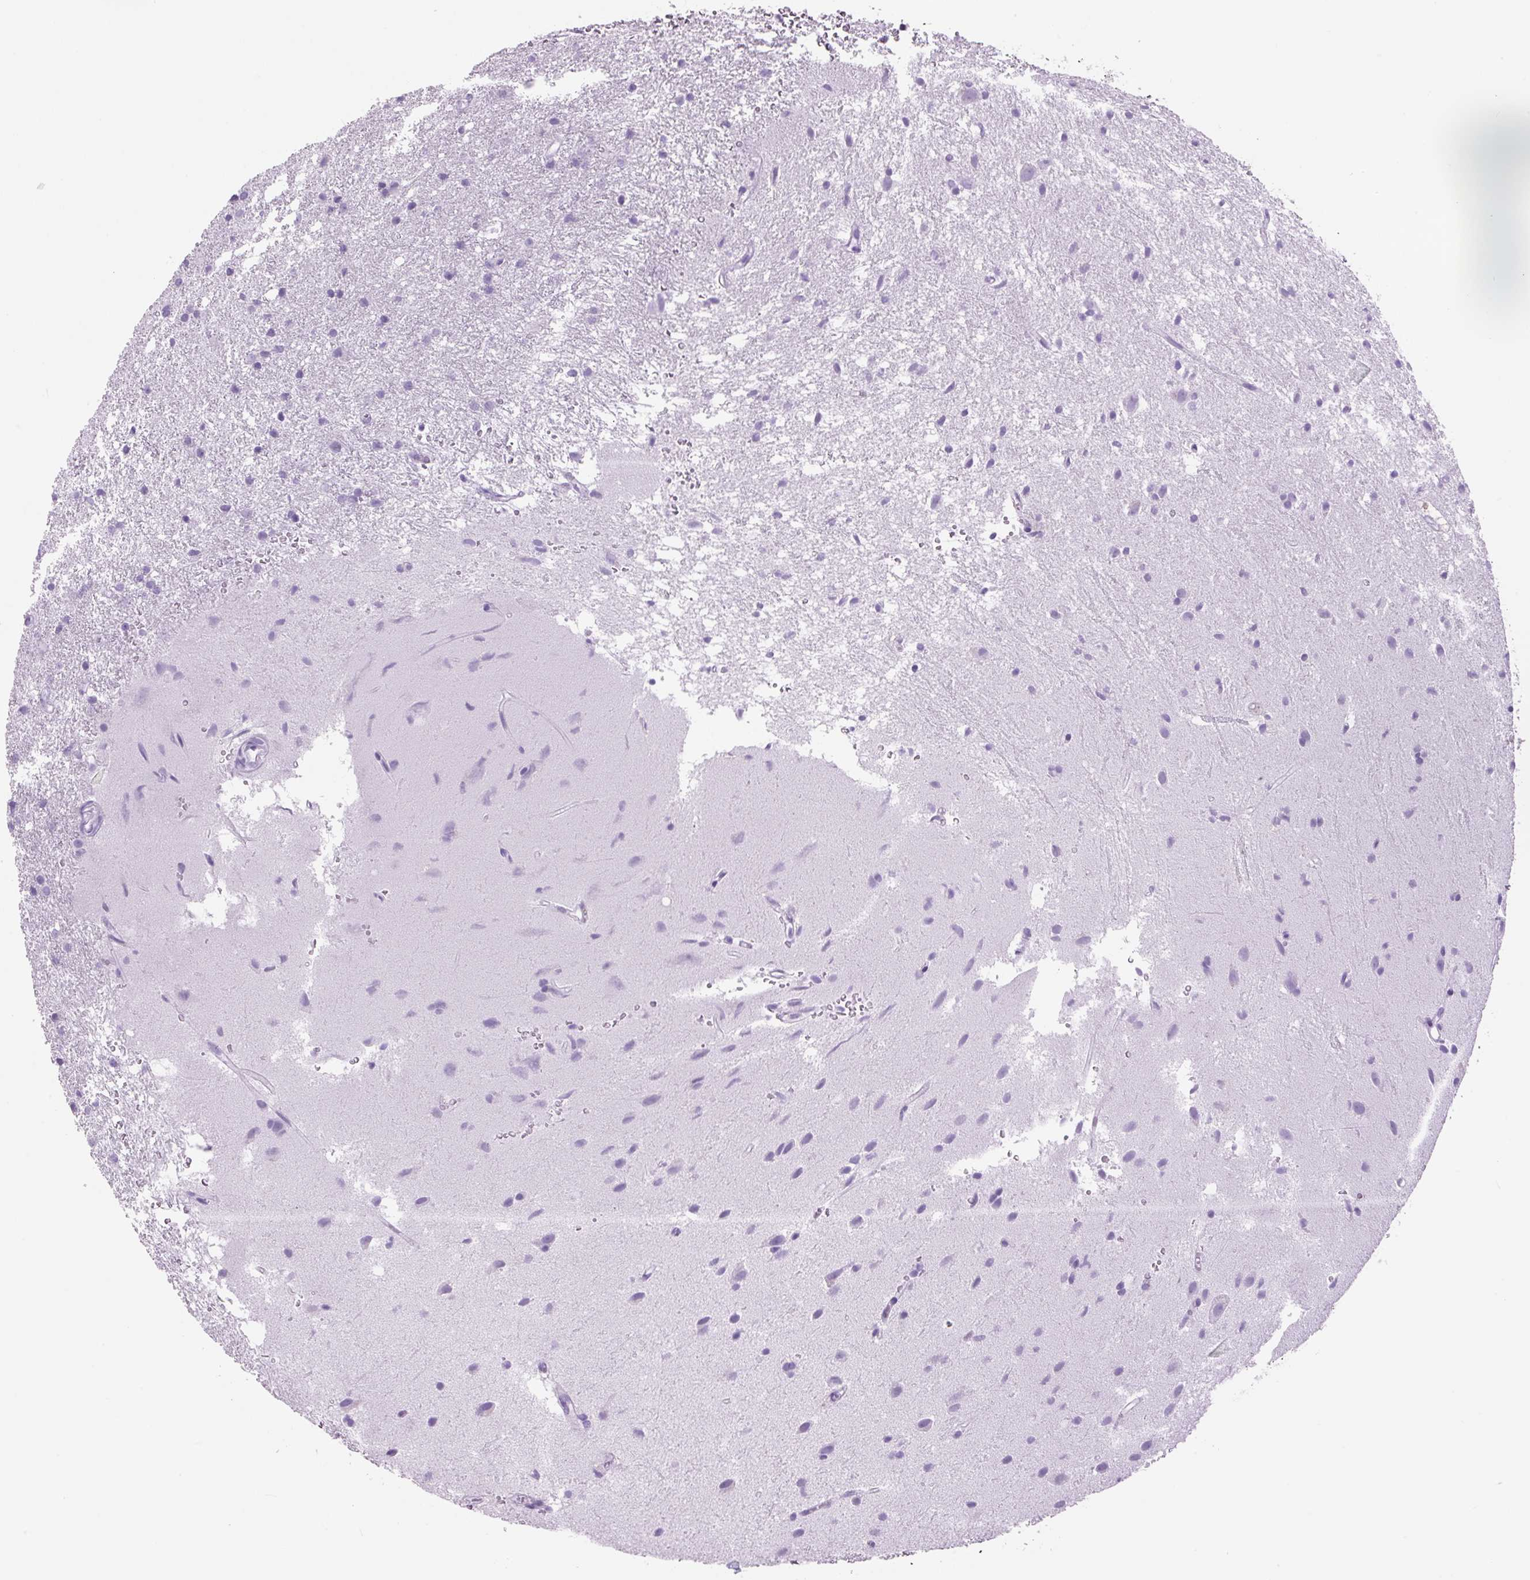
{"staining": {"intensity": "negative", "quantity": "none", "location": "none"}, "tissue": "glioma", "cell_type": "Tumor cells", "image_type": "cancer", "snomed": [{"axis": "morphology", "description": "Glioma, malignant, High grade"}, {"axis": "topography", "description": "Brain"}], "caption": "The immunohistochemistry image has no significant staining in tumor cells of malignant high-grade glioma tissue. (Stains: DAB immunohistochemistry with hematoxylin counter stain, Microscopy: brightfield microscopy at high magnification).", "gene": "VPREB1", "patient": {"sex": "female", "age": 50}}